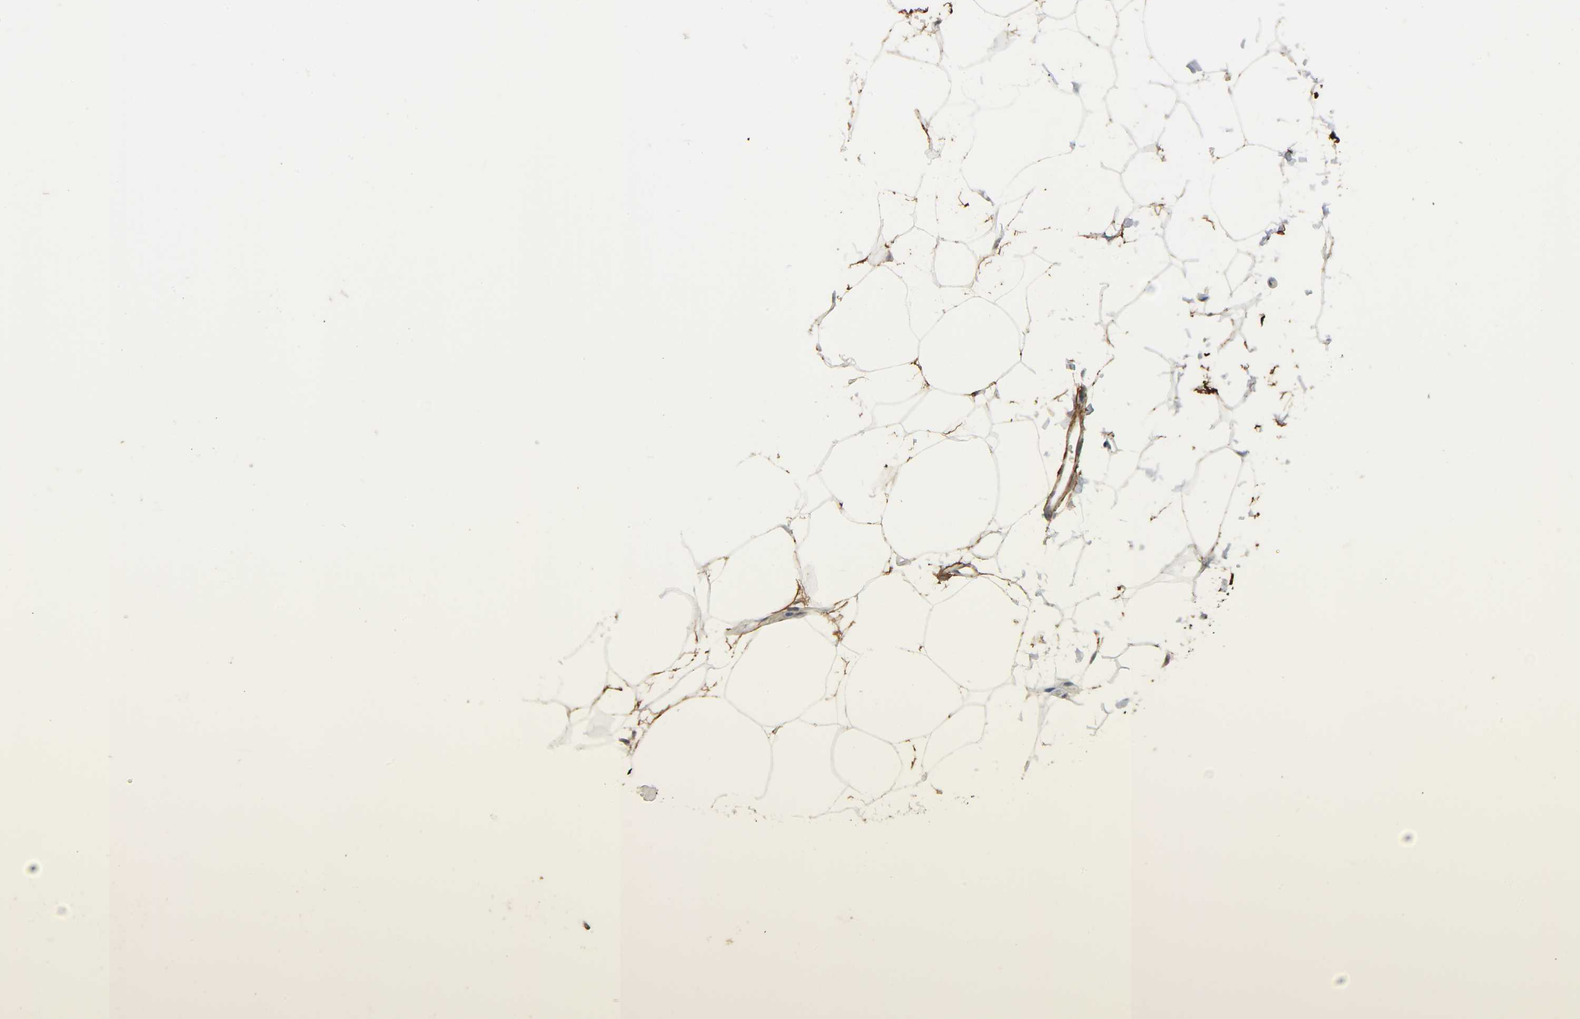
{"staining": {"intensity": "moderate", "quantity": ">75%", "location": "cytoplasmic/membranous"}, "tissue": "adipose tissue", "cell_type": "Adipocytes", "image_type": "normal", "snomed": [{"axis": "morphology", "description": "Normal tissue, NOS"}, {"axis": "morphology", "description": "Duct carcinoma"}, {"axis": "topography", "description": "Breast"}, {"axis": "topography", "description": "Adipose tissue"}], "caption": "High-power microscopy captured an immunohistochemistry (IHC) image of unremarkable adipose tissue, revealing moderate cytoplasmic/membranous positivity in approximately >75% of adipocytes. The protein of interest is stained brown, and the nuclei are stained in blue (DAB (3,3'-diaminobenzidine) IHC with brightfield microscopy, high magnification).", "gene": "FBLN5", "patient": {"sex": "female", "age": 37}}